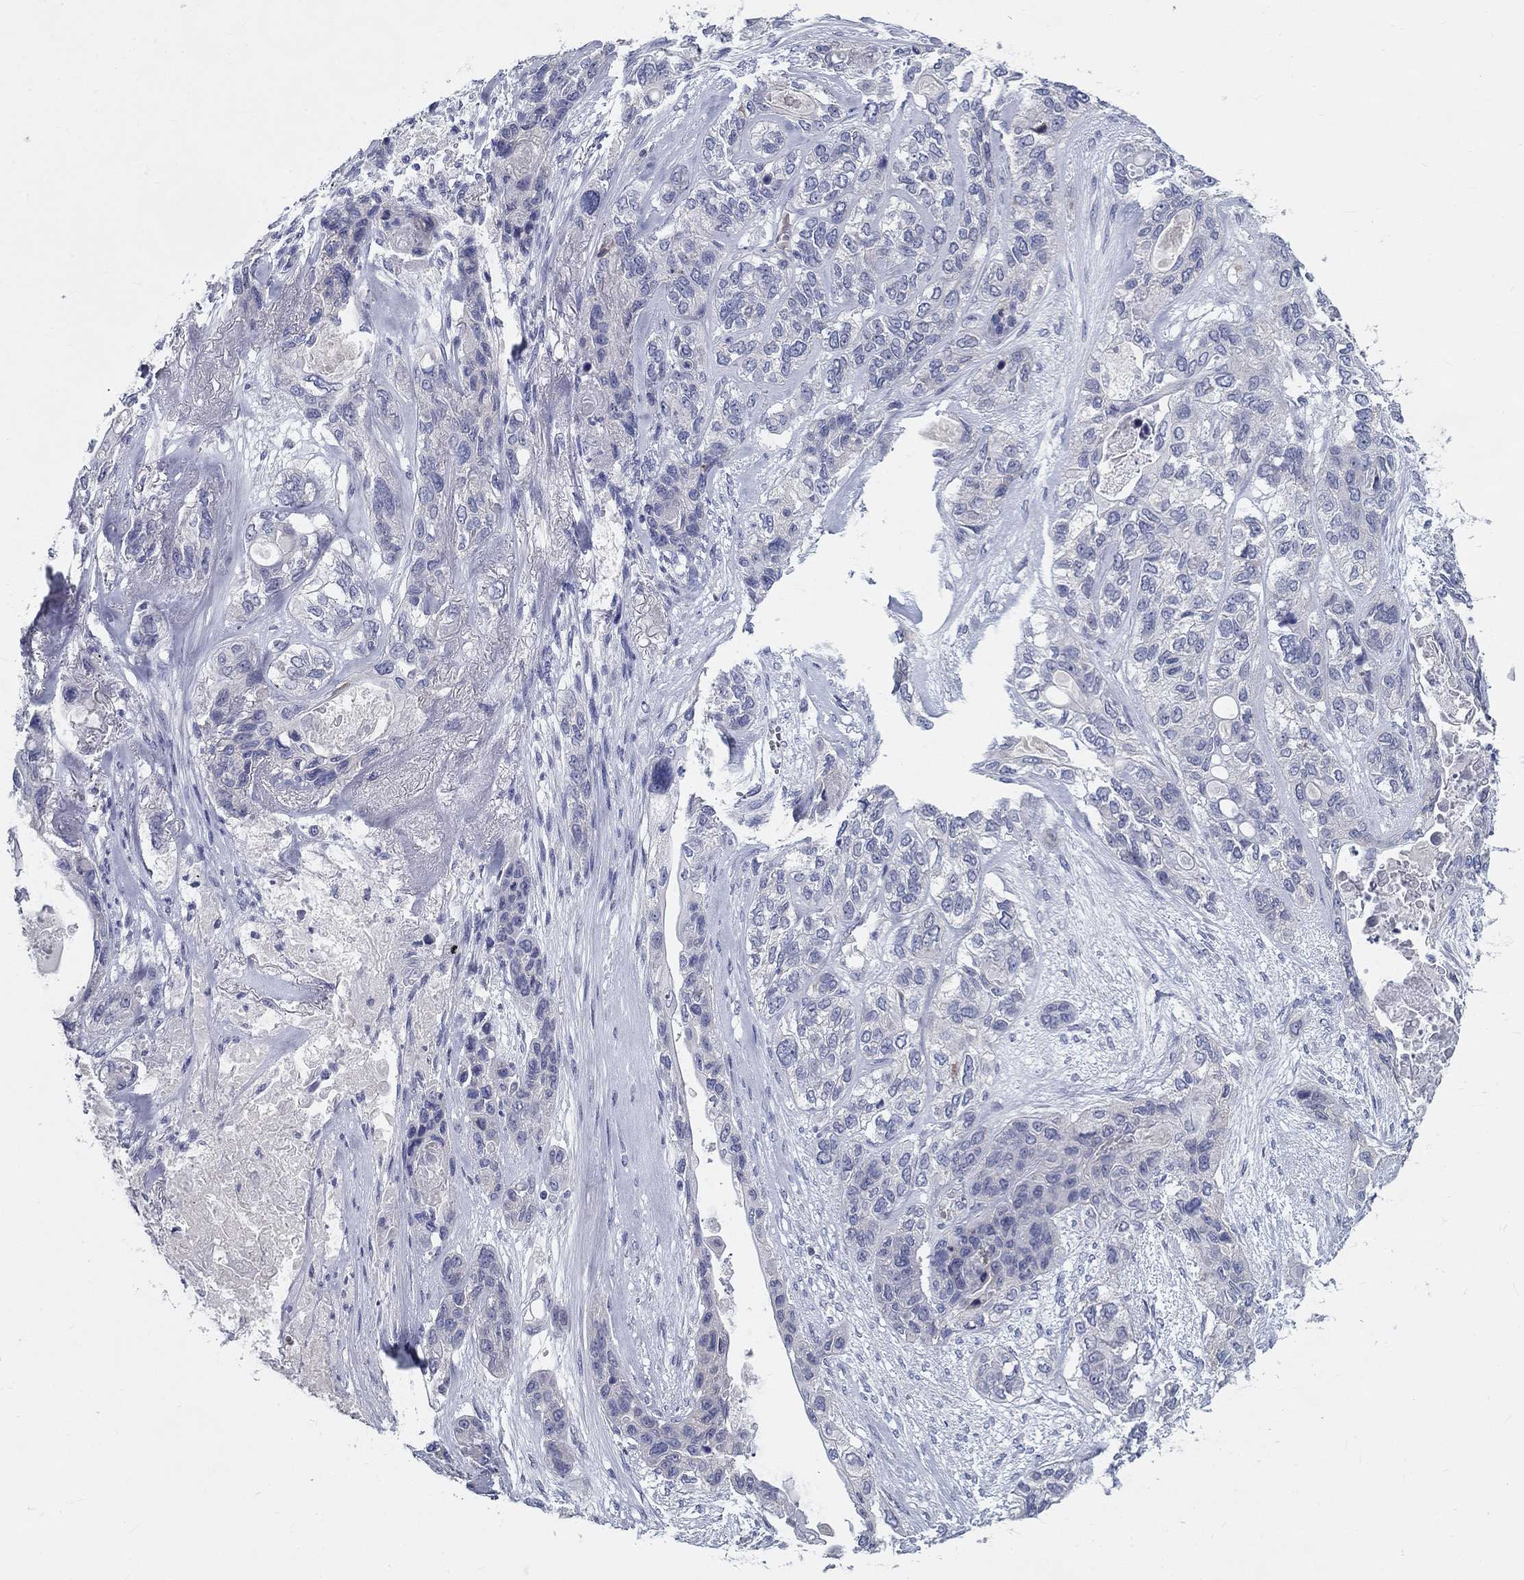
{"staining": {"intensity": "negative", "quantity": "none", "location": "none"}, "tissue": "lung cancer", "cell_type": "Tumor cells", "image_type": "cancer", "snomed": [{"axis": "morphology", "description": "Squamous cell carcinoma, NOS"}, {"axis": "topography", "description": "Lung"}], "caption": "Immunohistochemistry (IHC) histopathology image of squamous cell carcinoma (lung) stained for a protein (brown), which reveals no positivity in tumor cells. (DAB (3,3'-diaminobenzidine) IHC visualized using brightfield microscopy, high magnification).", "gene": "GUCA1A", "patient": {"sex": "female", "age": 70}}